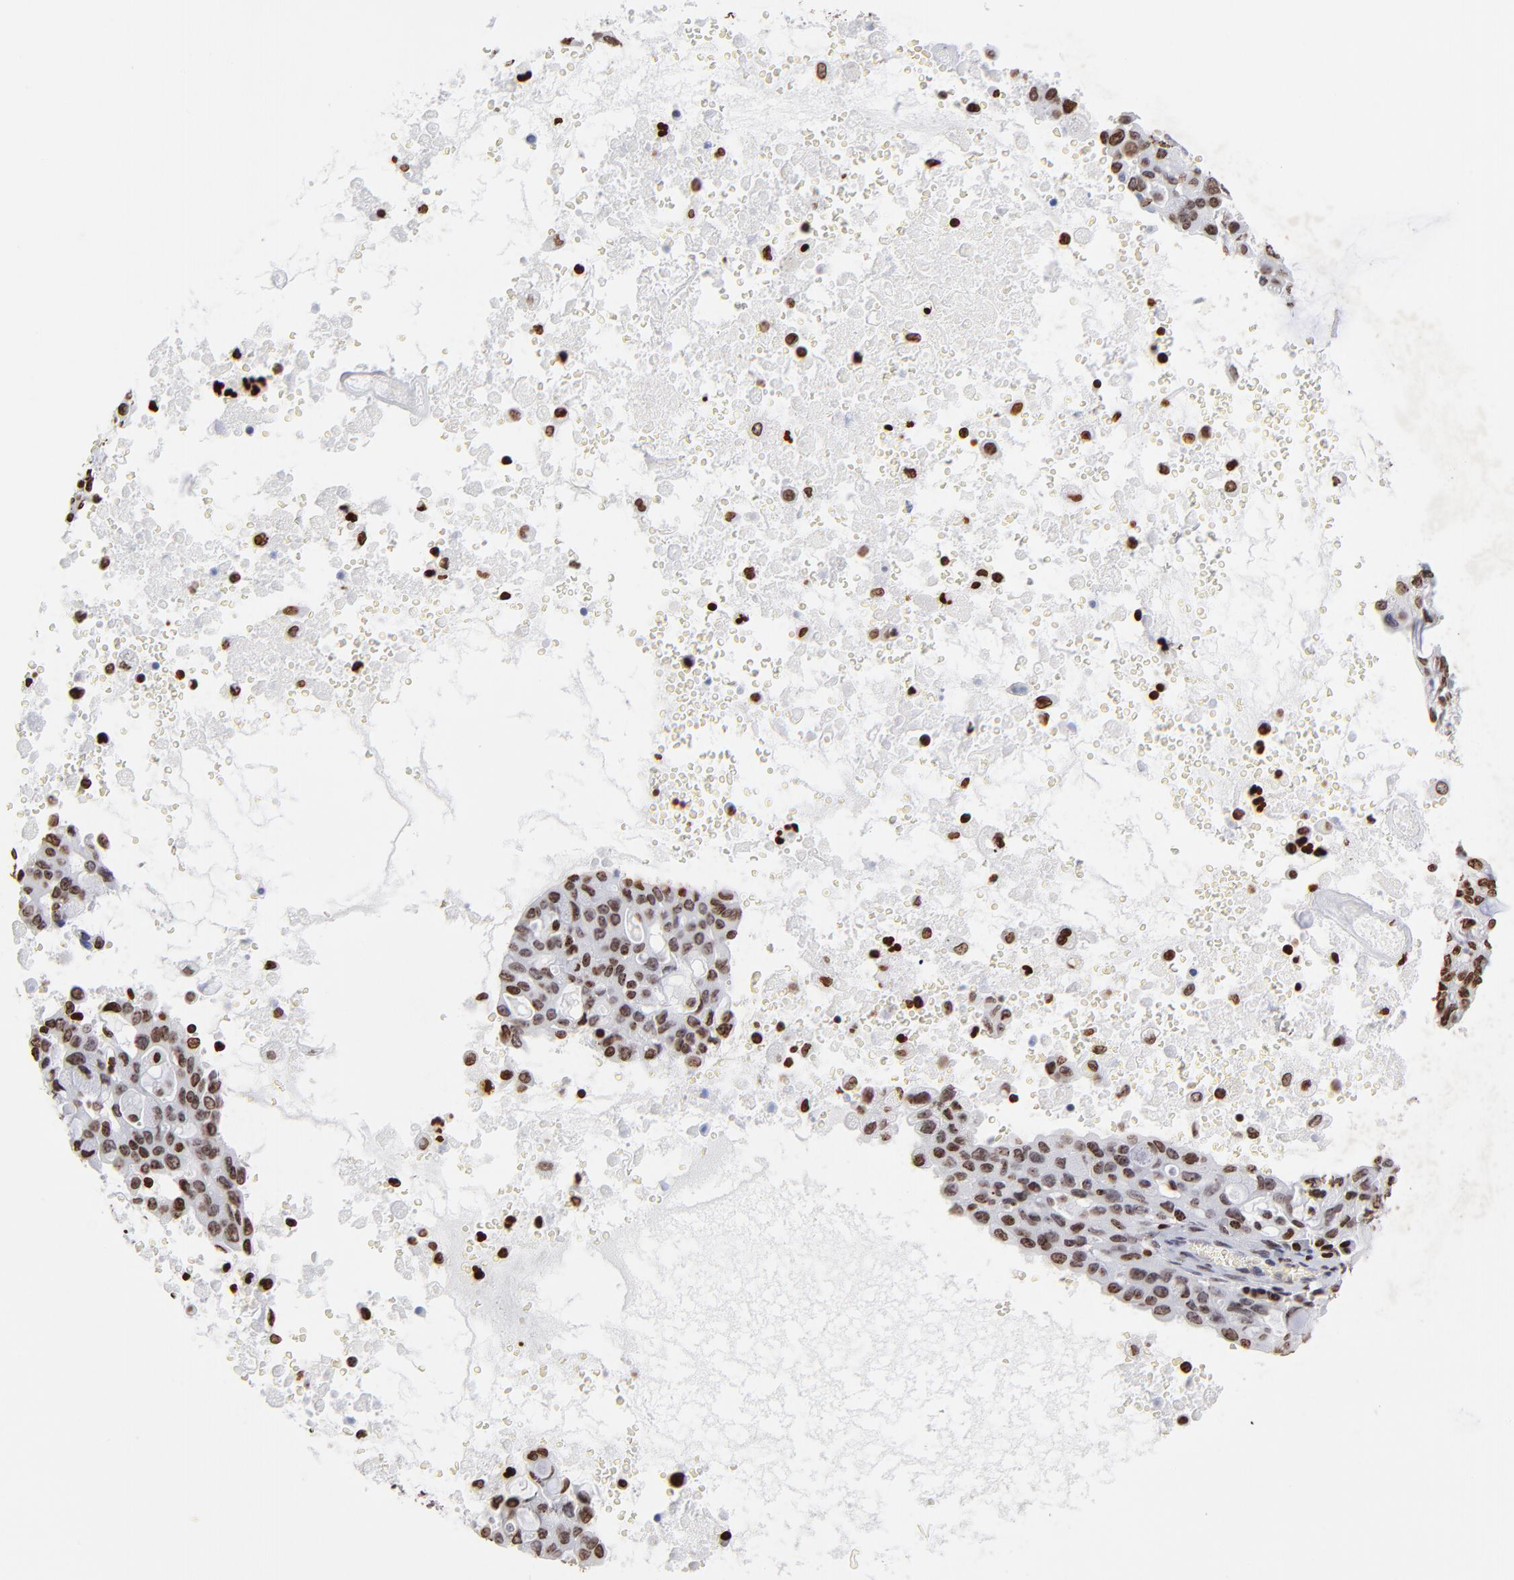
{"staining": {"intensity": "moderate", "quantity": ">75%", "location": "nuclear"}, "tissue": "lung cancer", "cell_type": "Tumor cells", "image_type": "cancer", "snomed": [{"axis": "morphology", "description": "Adenocarcinoma, NOS"}, {"axis": "topography", "description": "Lung"}], "caption": "A high-resolution photomicrograph shows immunohistochemistry (IHC) staining of adenocarcinoma (lung), which shows moderate nuclear expression in approximately >75% of tumor cells.", "gene": "FBH1", "patient": {"sex": "female", "age": 44}}